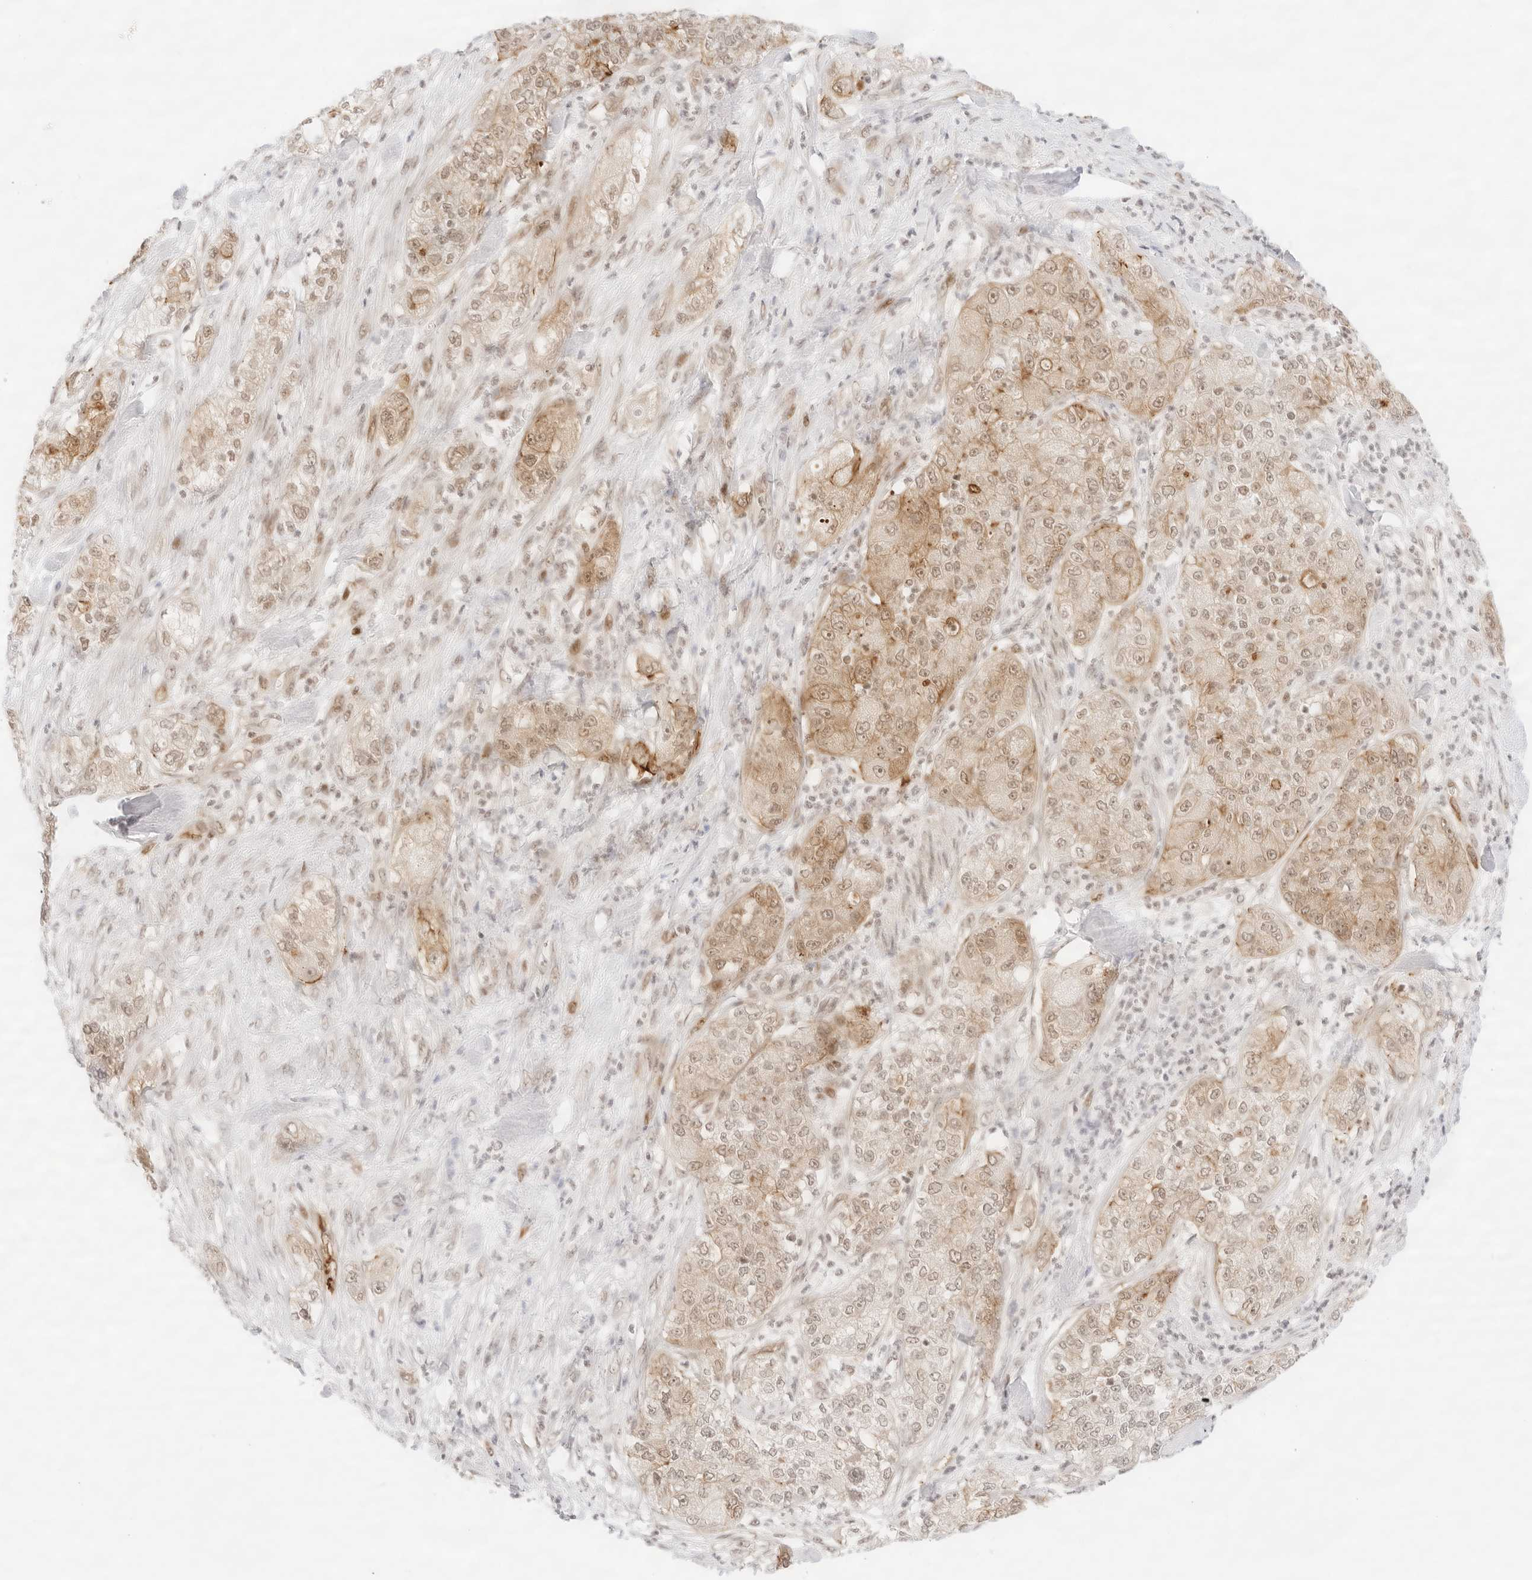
{"staining": {"intensity": "moderate", "quantity": ">75%", "location": "cytoplasmic/membranous,nuclear"}, "tissue": "pancreatic cancer", "cell_type": "Tumor cells", "image_type": "cancer", "snomed": [{"axis": "morphology", "description": "Adenocarcinoma, NOS"}, {"axis": "topography", "description": "Pancreas"}], "caption": "This is an image of immunohistochemistry (IHC) staining of pancreatic adenocarcinoma, which shows moderate staining in the cytoplasmic/membranous and nuclear of tumor cells.", "gene": "GNAS", "patient": {"sex": "female", "age": 78}}